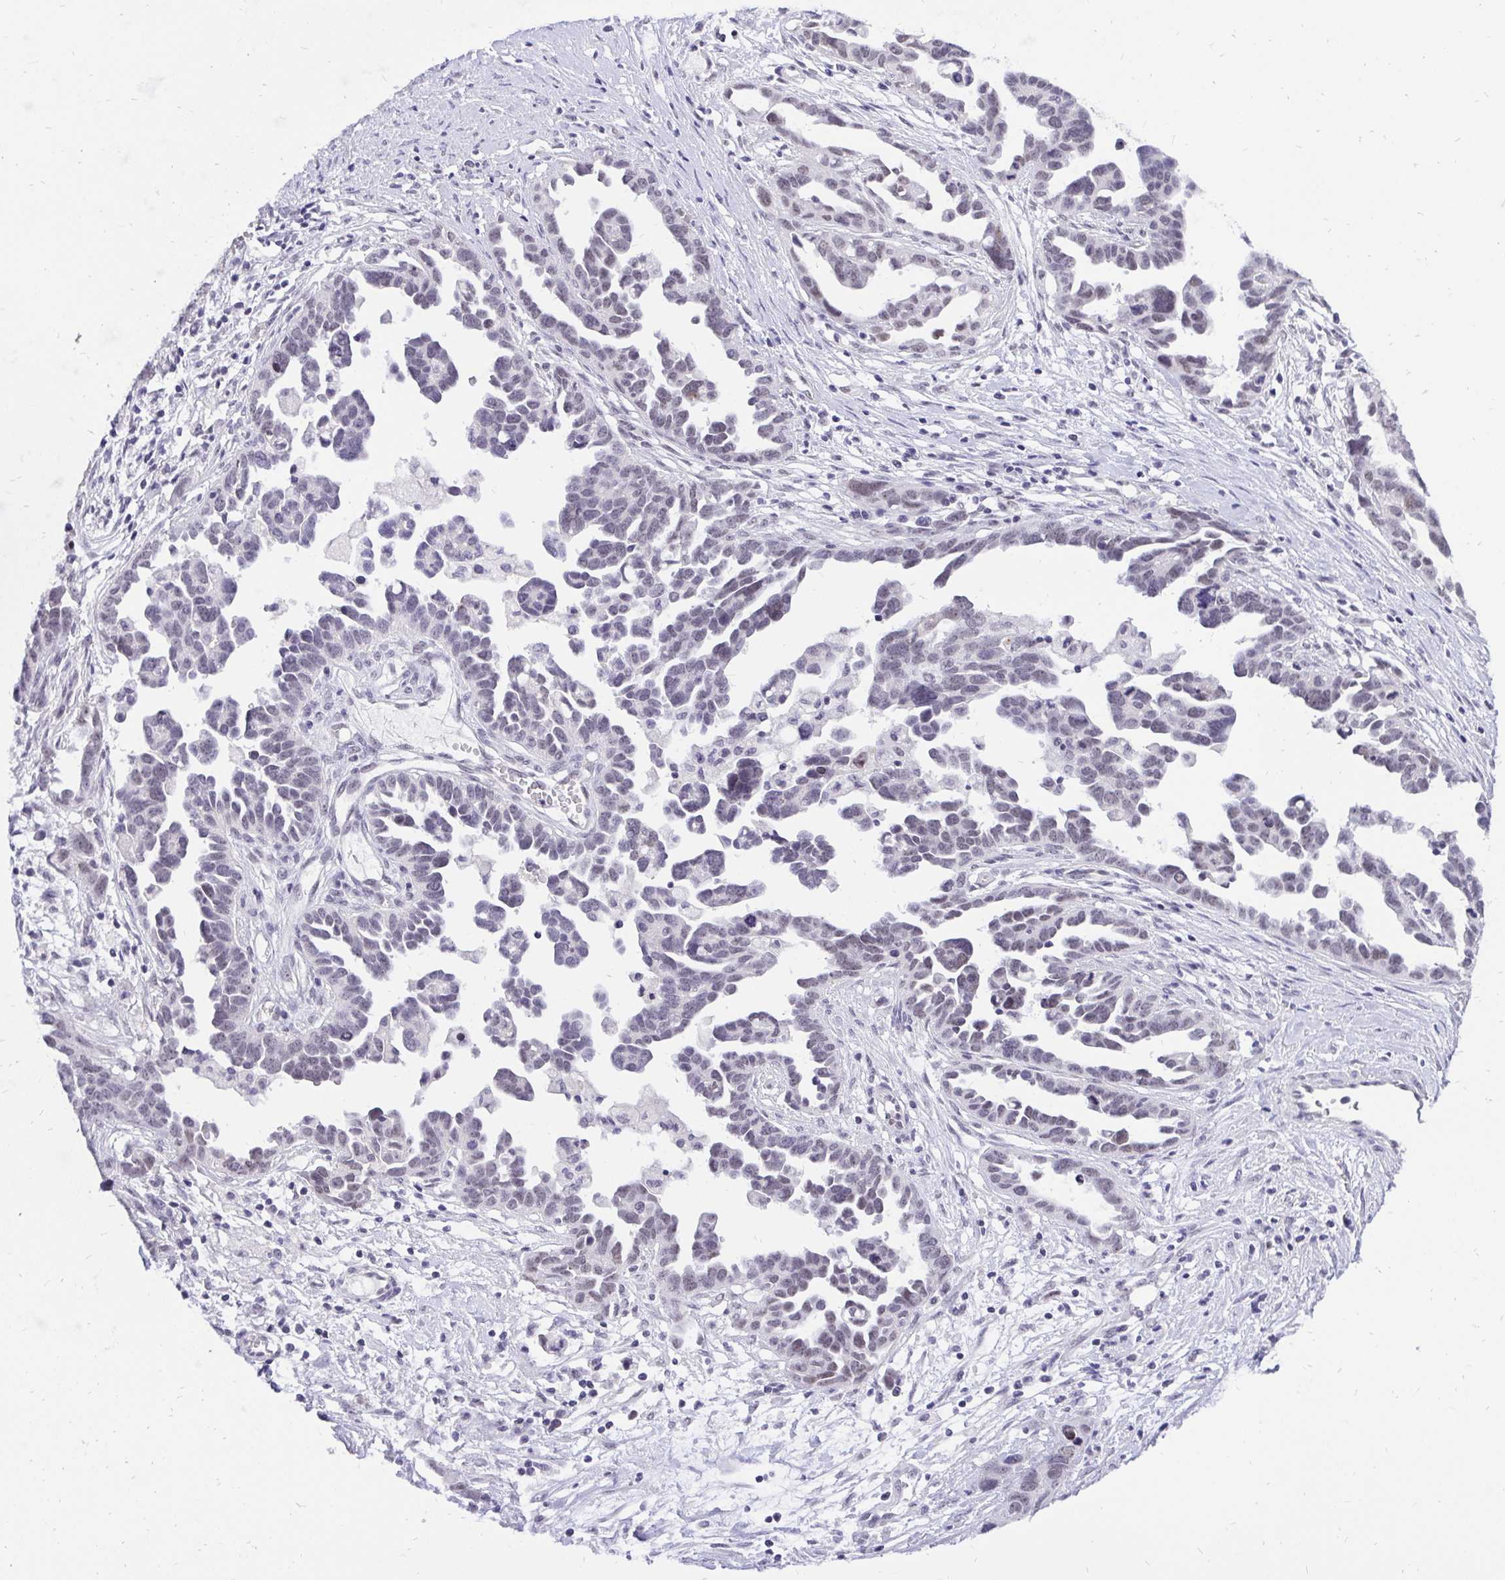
{"staining": {"intensity": "negative", "quantity": "none", "location": "none"}, "tissue": "ovarian cancer", "cell_type": "Tumor cells", "image_type": "cancer", "snomed": [{"axis": "morphology", "description": "Cystadenocarcinoma, serous, NOS"}, {"axis": "topography", "description": "Ovary"}], "caption": "The histopathology image reveals no significant staining in tumor cells of ovarian serous cystadenocarcinoma.", "gene": "ZNF860", "patient": {"sex": "female", "age": 54}}